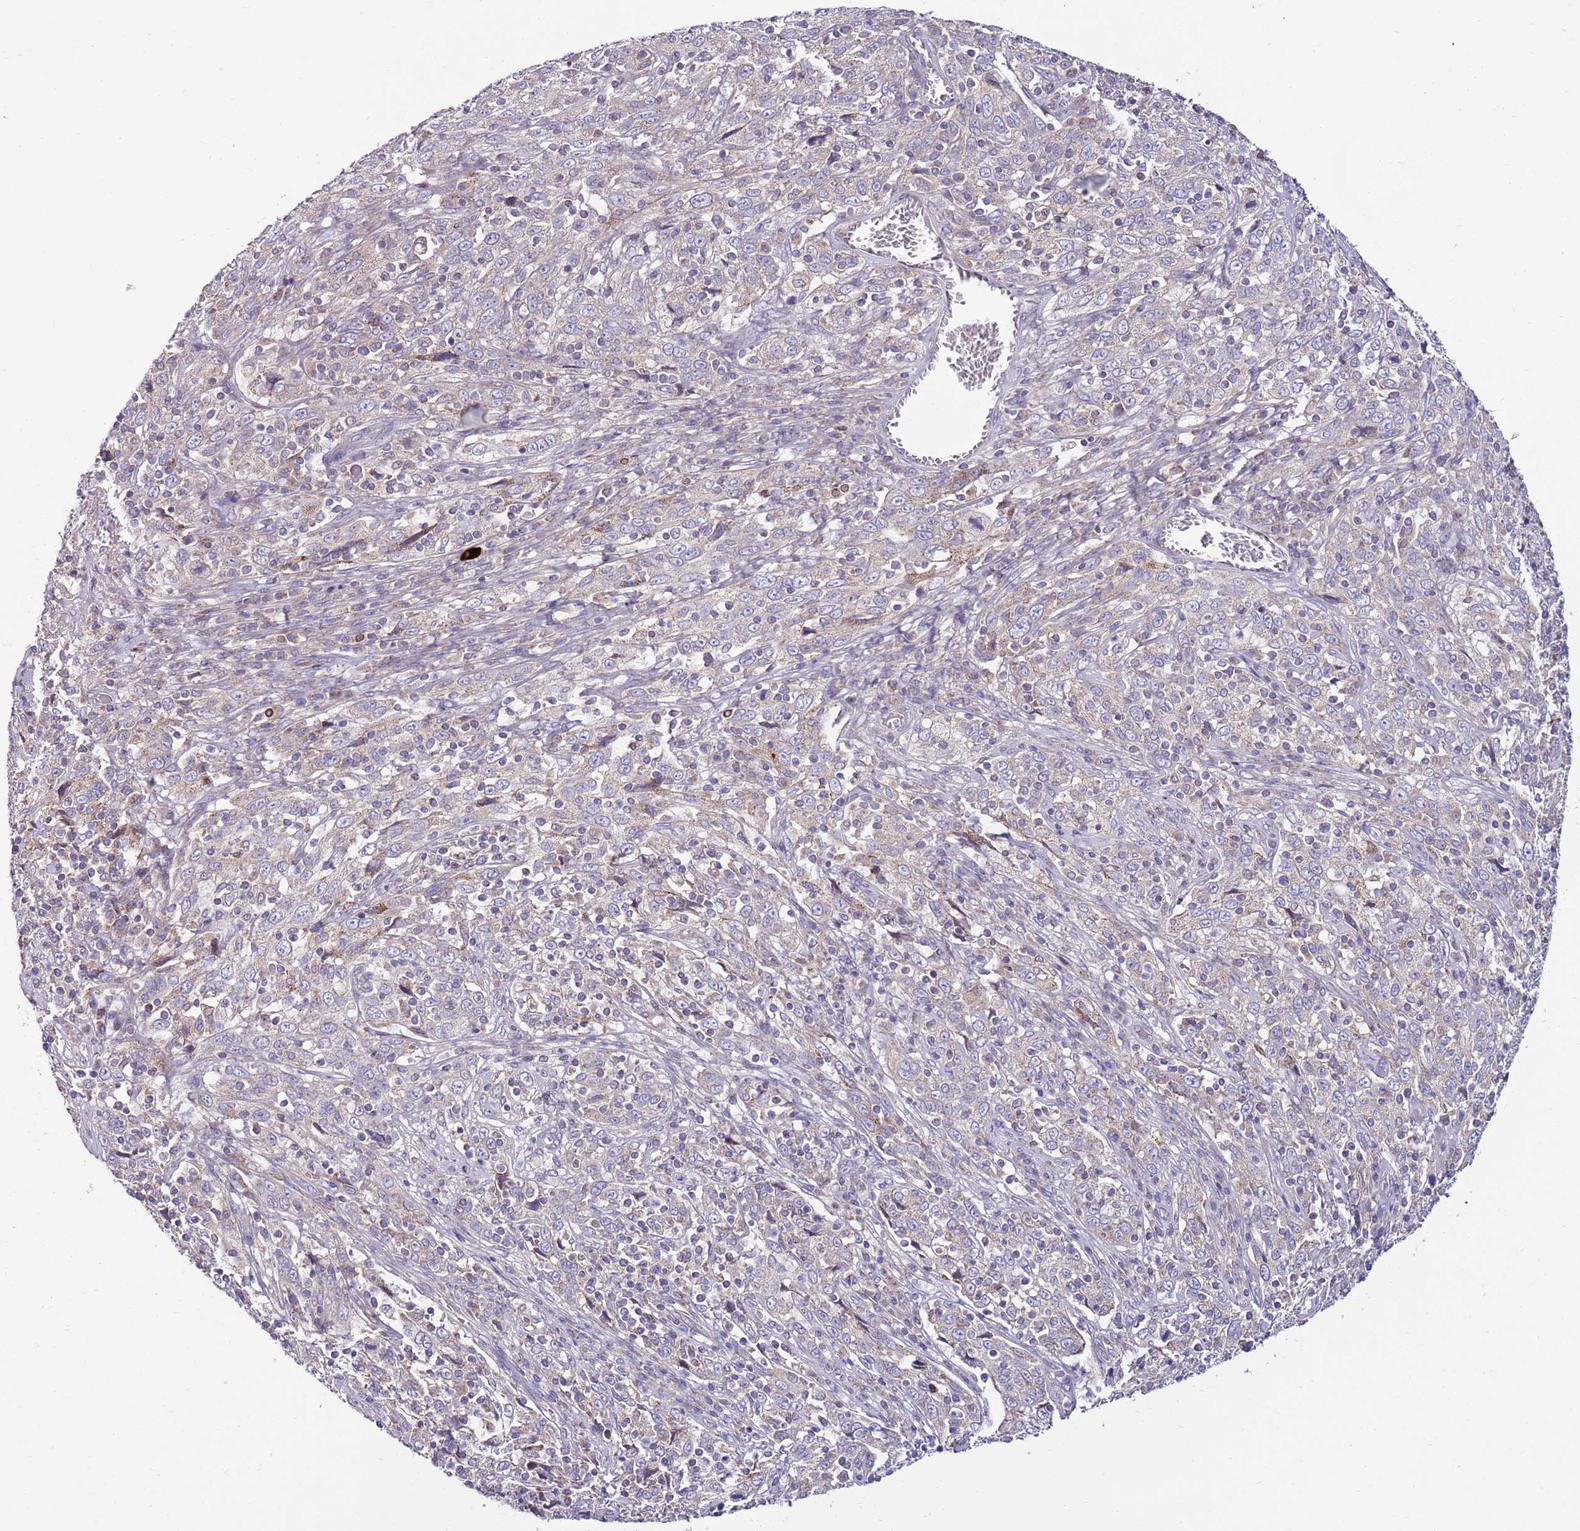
{"staining": {"intensity": "weak", "quantity": "<25%", "location": "cytoplasmic/membranous"}, "tissue": "cervical cancer", "cell_type": "Tumor cells", "image_type": "cancer", "snomed": [{"axis": "morphology", "description": "Squamous cell carcinoma, NOS"}, {"axis": "topography", "description": "Cervix"}], "caption": "IHC of cervical cancer (squamous cell carcinoma) reveals no expression in tumor cells.", "gene": "SMG1", "patient": {"sex": "female", "age": 46}}